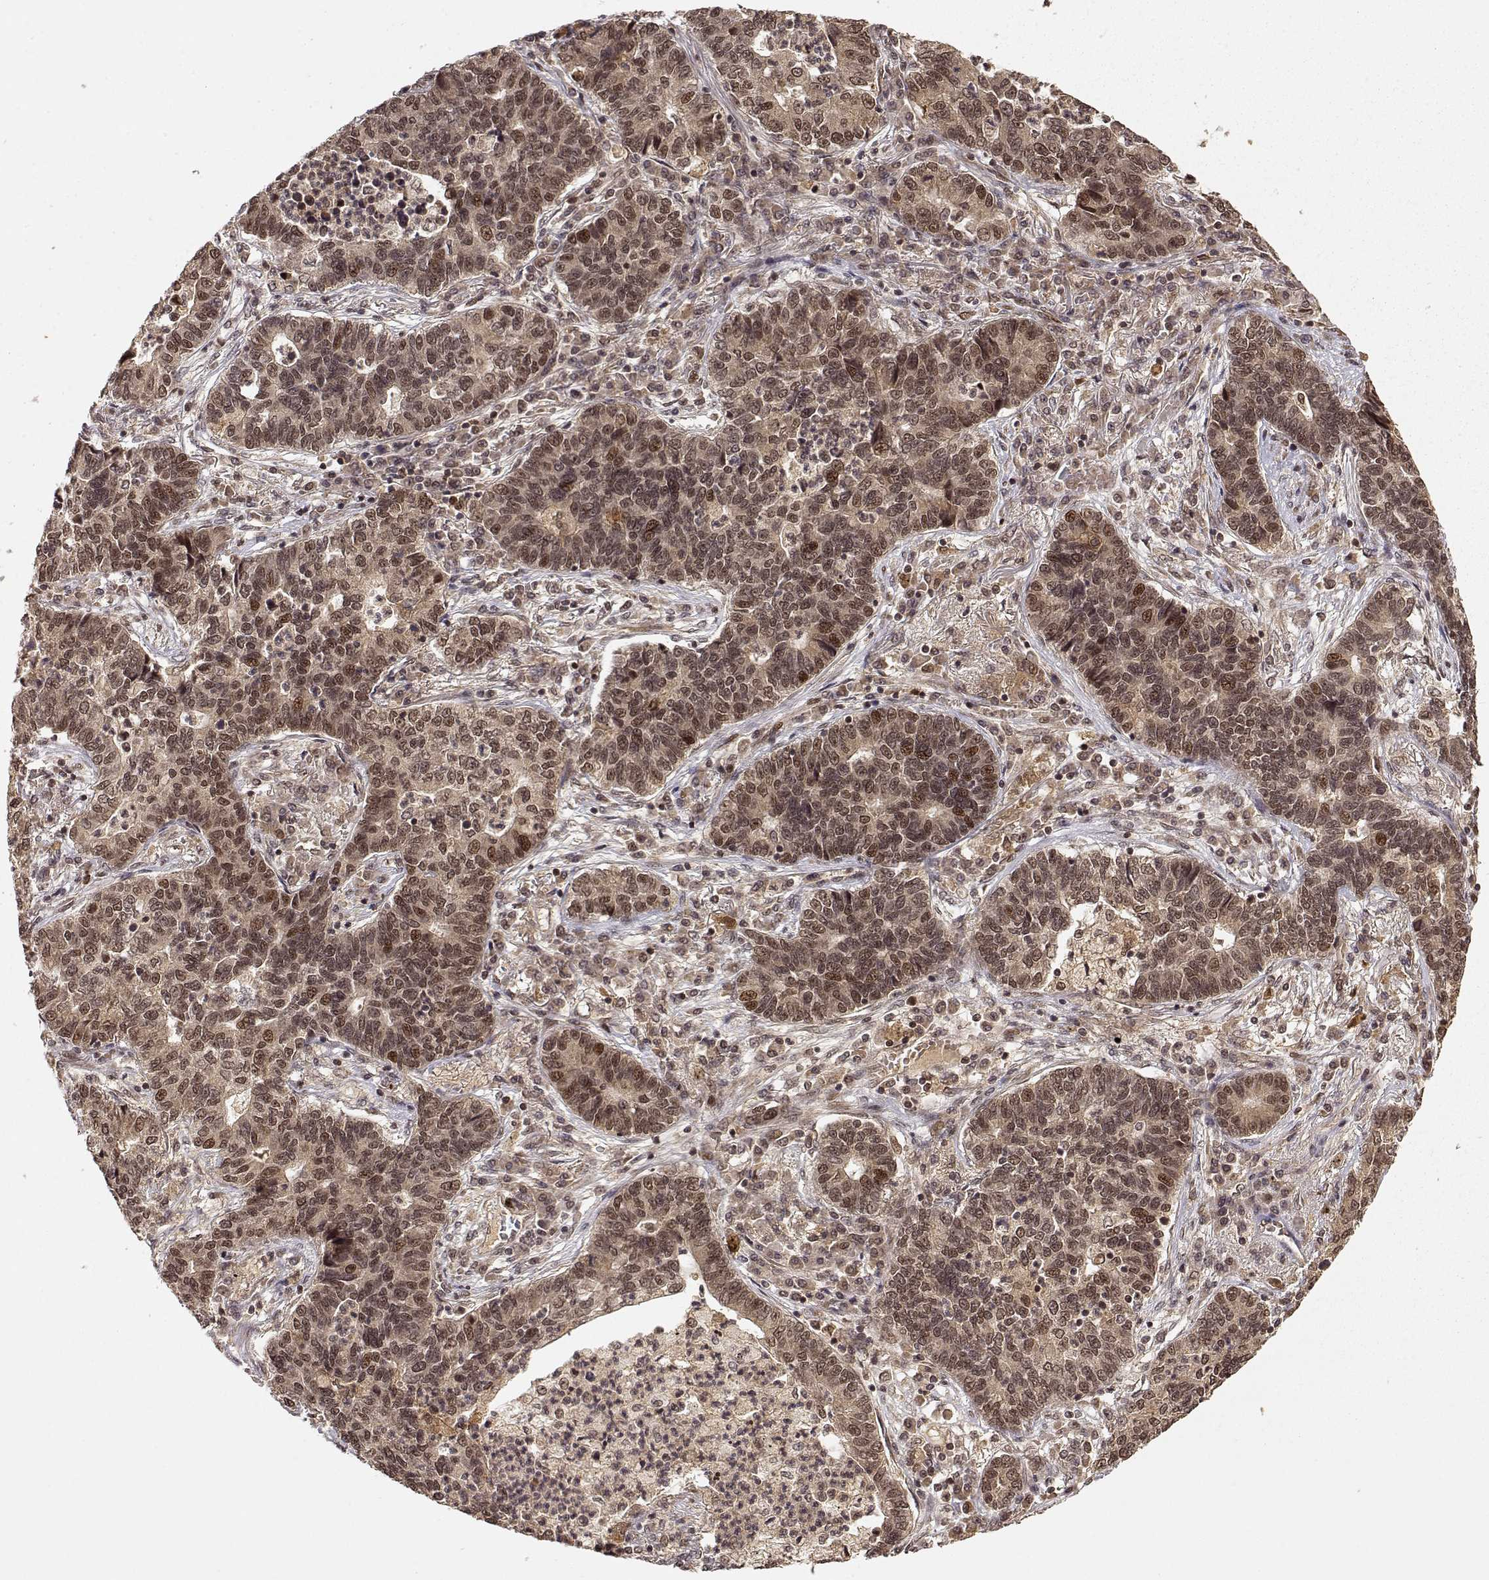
{"staining": {"intensity": "moderate", "quantity": ">75%", "location": "cytoplasmic/membranous,nuclear"}, "tissue": "lung cancer", "cell_type": "Tumor cells", "image_type": "cancer", "snomed": [{"axis": "morphology", "description": "Adenocarcinoma, NOS"}, {"axis": "topography", "description": "Lung"}], "caption": "Tumor cells reveal medium levels of moderate cytoplasmic/membranous and nuclear staining in about >75% of cells in human lung cancer (adenocarcinoma).", "gene": "MAEA", "patient": {"sex": "female", "age": 57}}